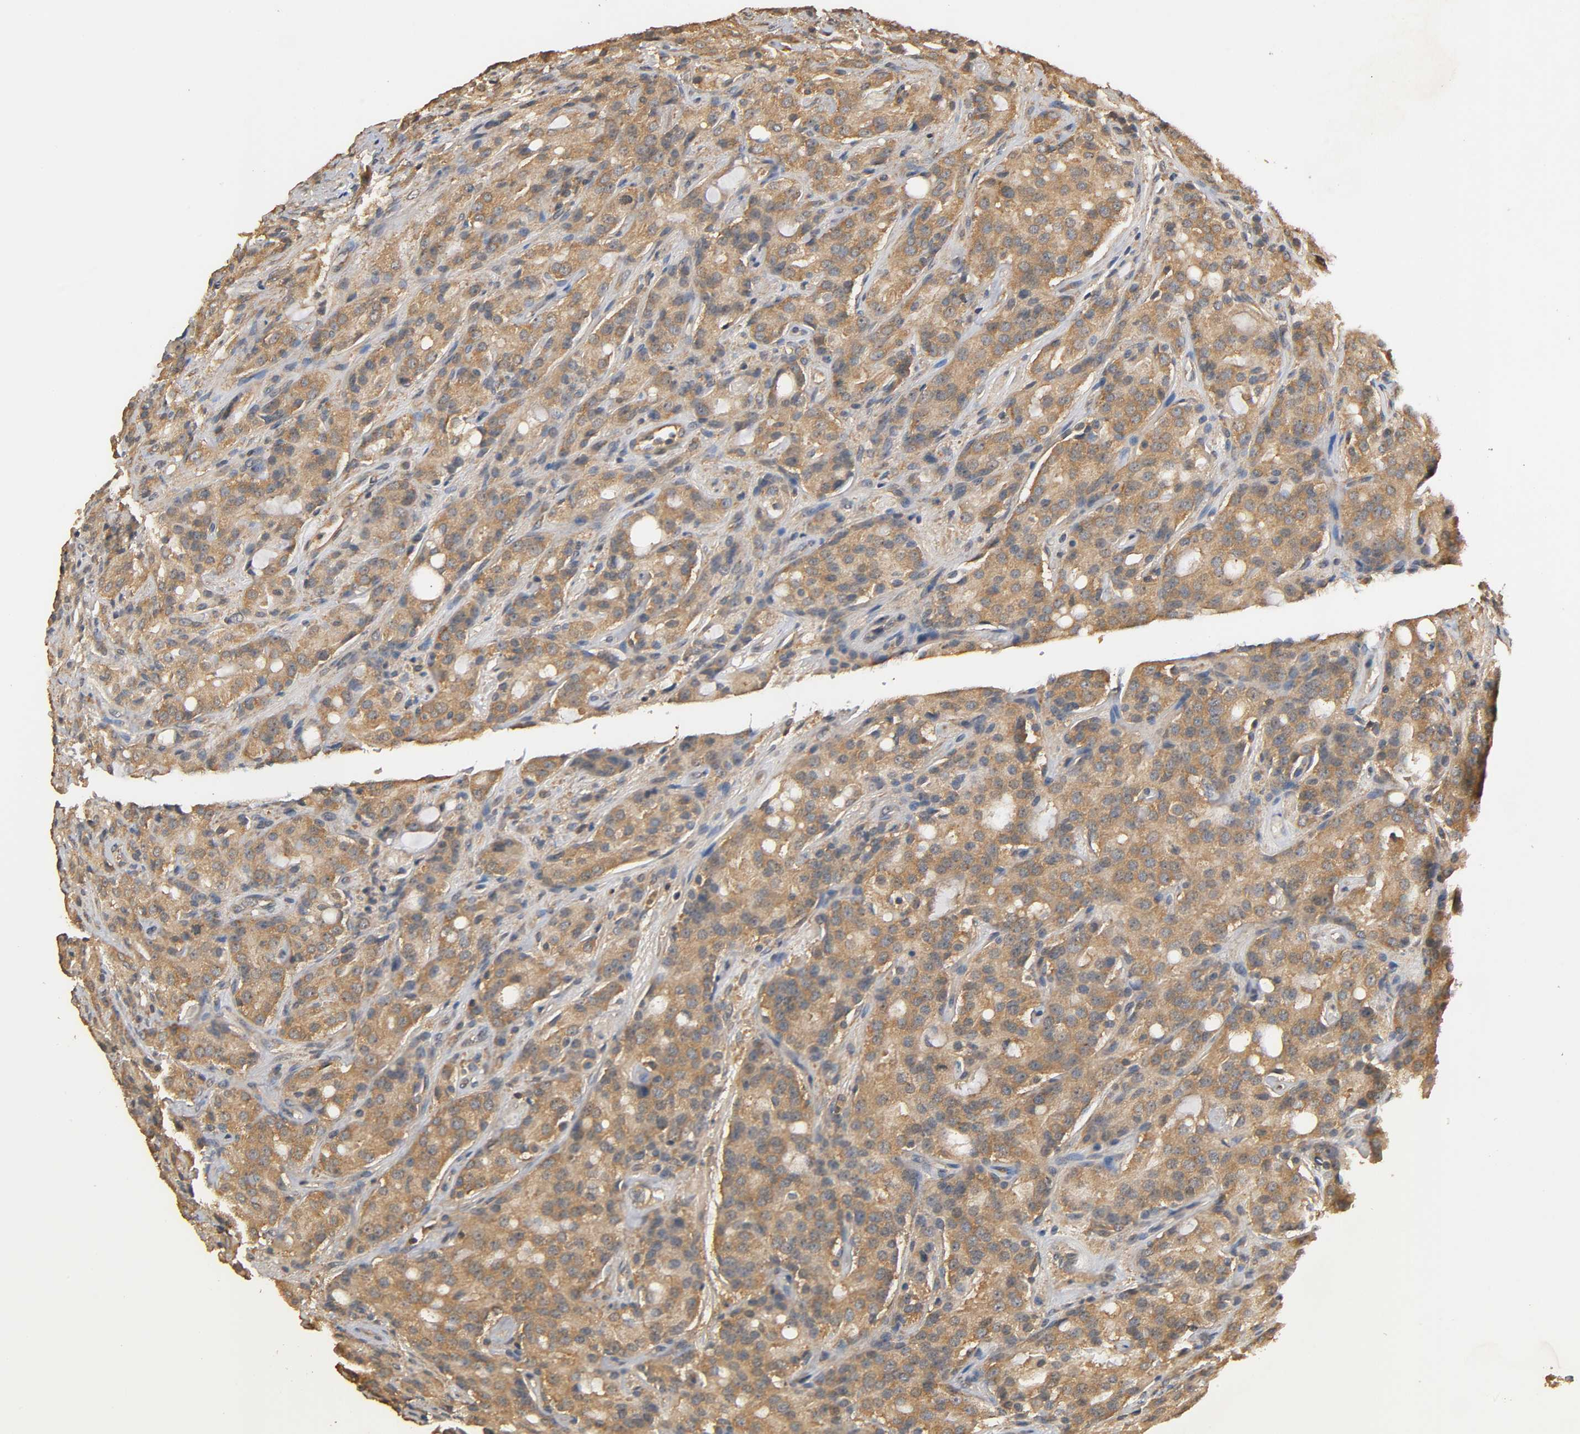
{"staining": {"intensity": "moderate", "quantity": ">75%", "location": "cytoplasmic/membranous"}, "tissue": "prostate cancer", "cell_type": "Tumor cells", "image_type": "cancer", "snomed": [{"axis": "morphology", "description": "Adenocarcinoma, High grade"}, {"axis": "topography", "description": "Prostate"}], "caption": "This image exhibits immunohistochemistry (IHC) staining of human prostate adenocarcinoma (high-grade), with medium moderate cytoplasmic/membranous expression in approximately >75% of tumor cells.", "gene": "ARHGEF7", "patient": {"sex": "male", "age": 72}}